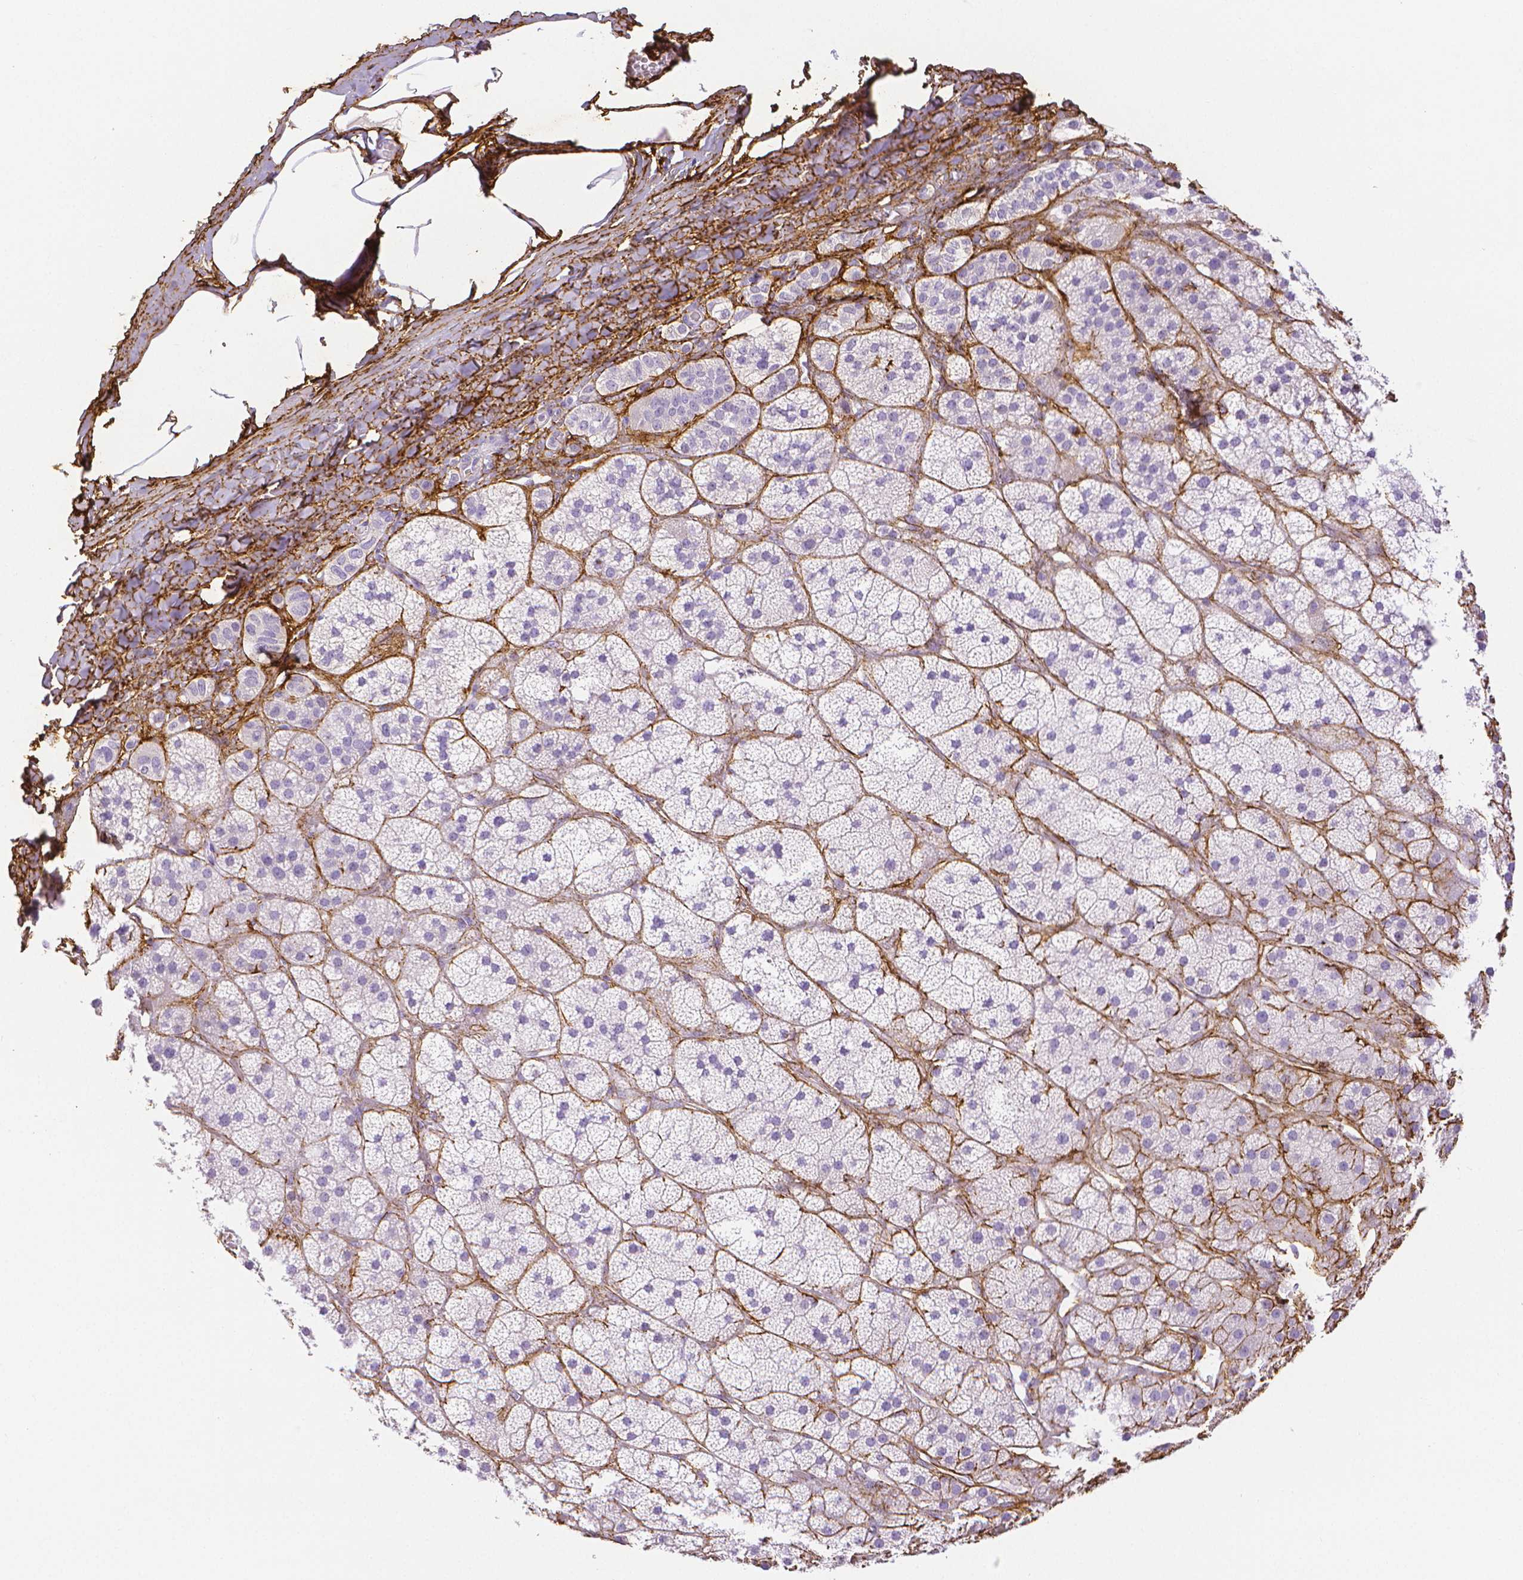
{"staining": {"intensity": "negative", "quantity": "none", "location": "none"}, "tissue": "adrenal gland", "cell_type": "Glandular cells", "image_type": "normal", "snomed": [{"axis": "morphology", "description": "Normal tissue, NOS"}, {"axis": "topography", "description": "Adrenal gland"}], "caption": "Adrenal gland was stained to show a protein in brown. There is no significant expression in glandular cells. (IHC, brightfield microscopy, high magnification).", "gene": "FBN1", "patient": {"sex": "male", "age": 57}}